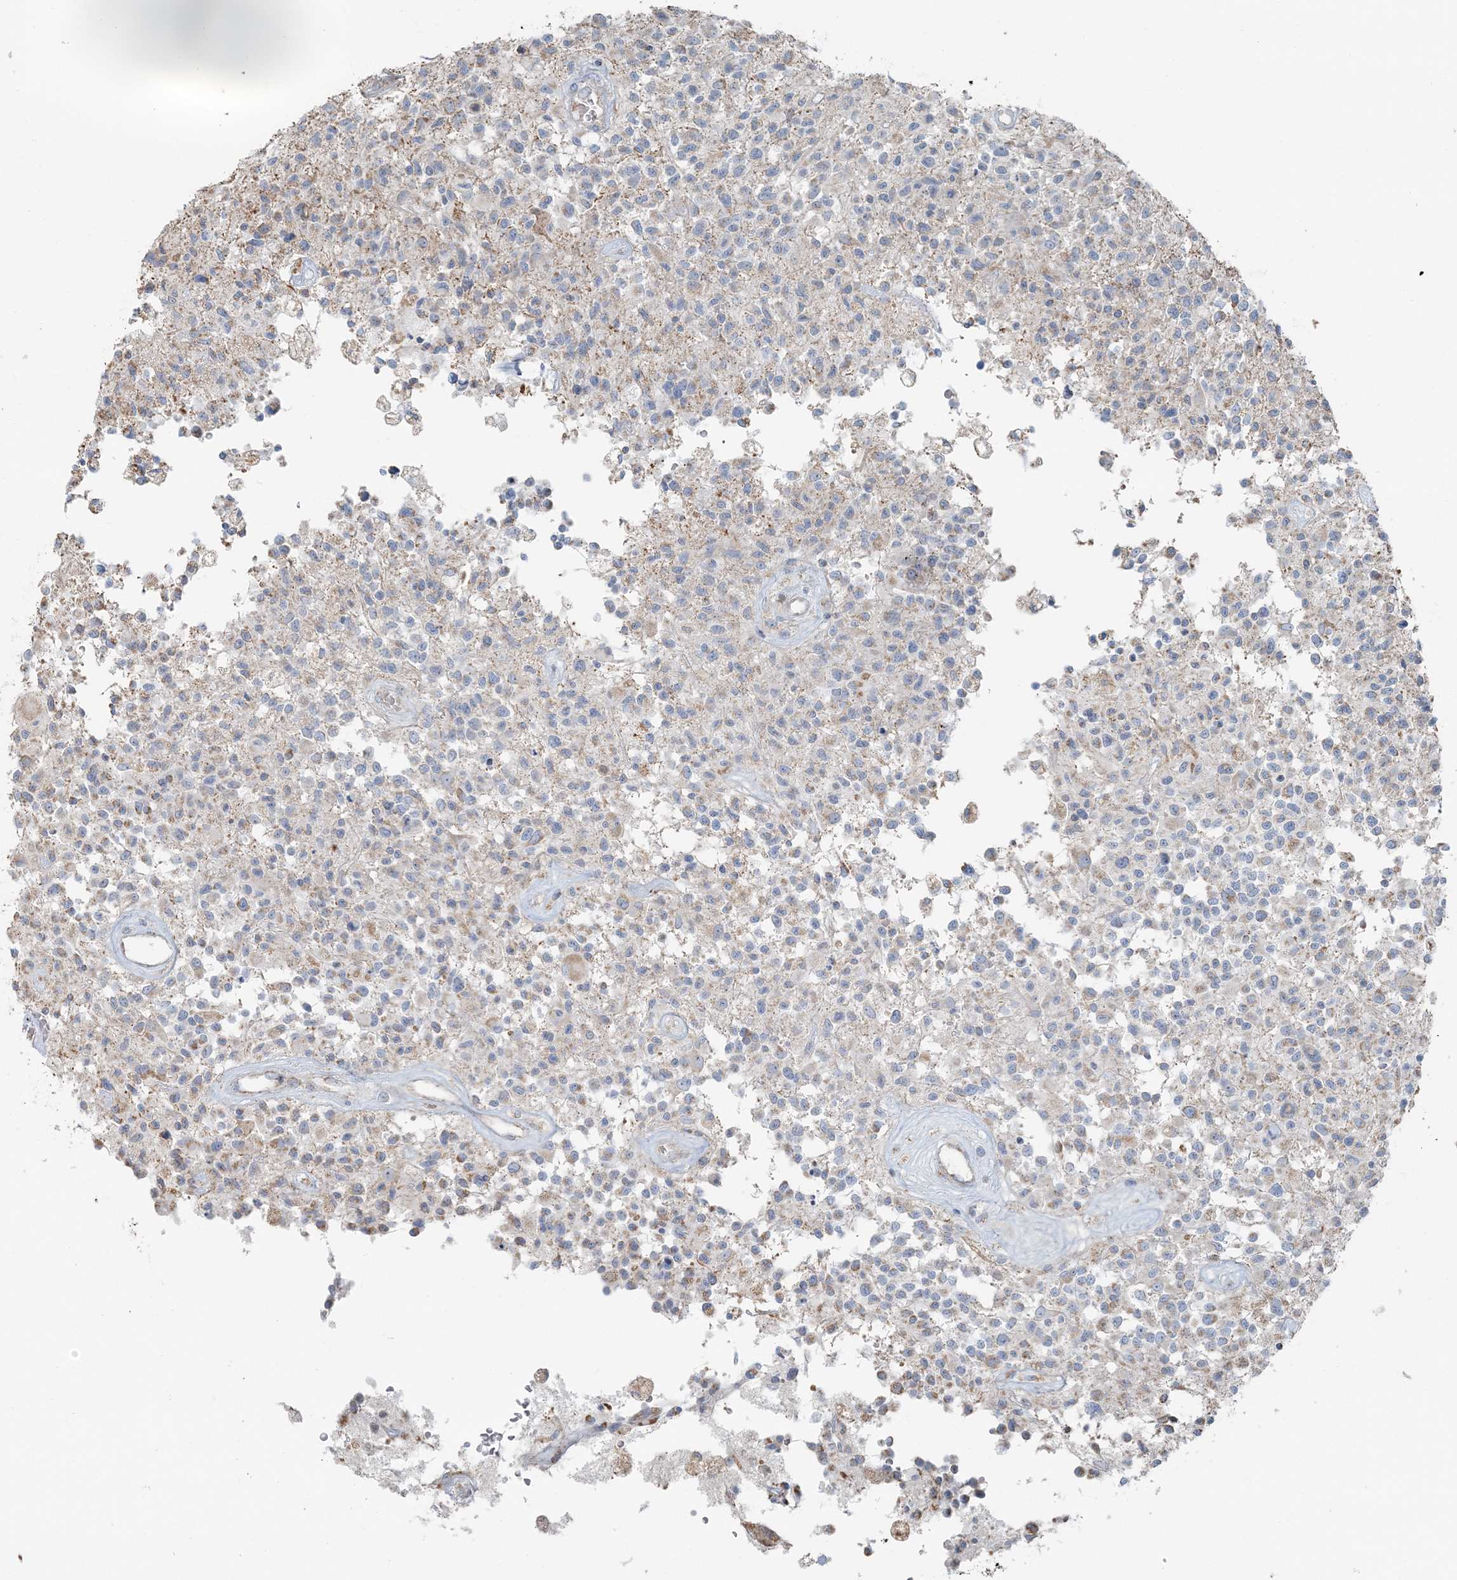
{"staining": {"intensity": "negative", "quantity": "none", "location": "none"}, "tissue": "glioma", "cell_type": "Tumor cells", "image_type": "cancer", "snomed": [{"axis": "morphology", "description": "Glioma, malignant, High grade"}, {"axis": "morphology", "description": "Glioblastoma, NOS"}, {"axis": "topography", "description": "Brain"}], "caption": "Immunohistochemical staining of human glioma displays no significant expression in tumor cells. (DAB (3,3'-diaminobenzidine) IHC visualized using brightfield microscopy, high magnification).", "gene": "SLC22A16", "patient": {"sex": "male", "age": 60}}